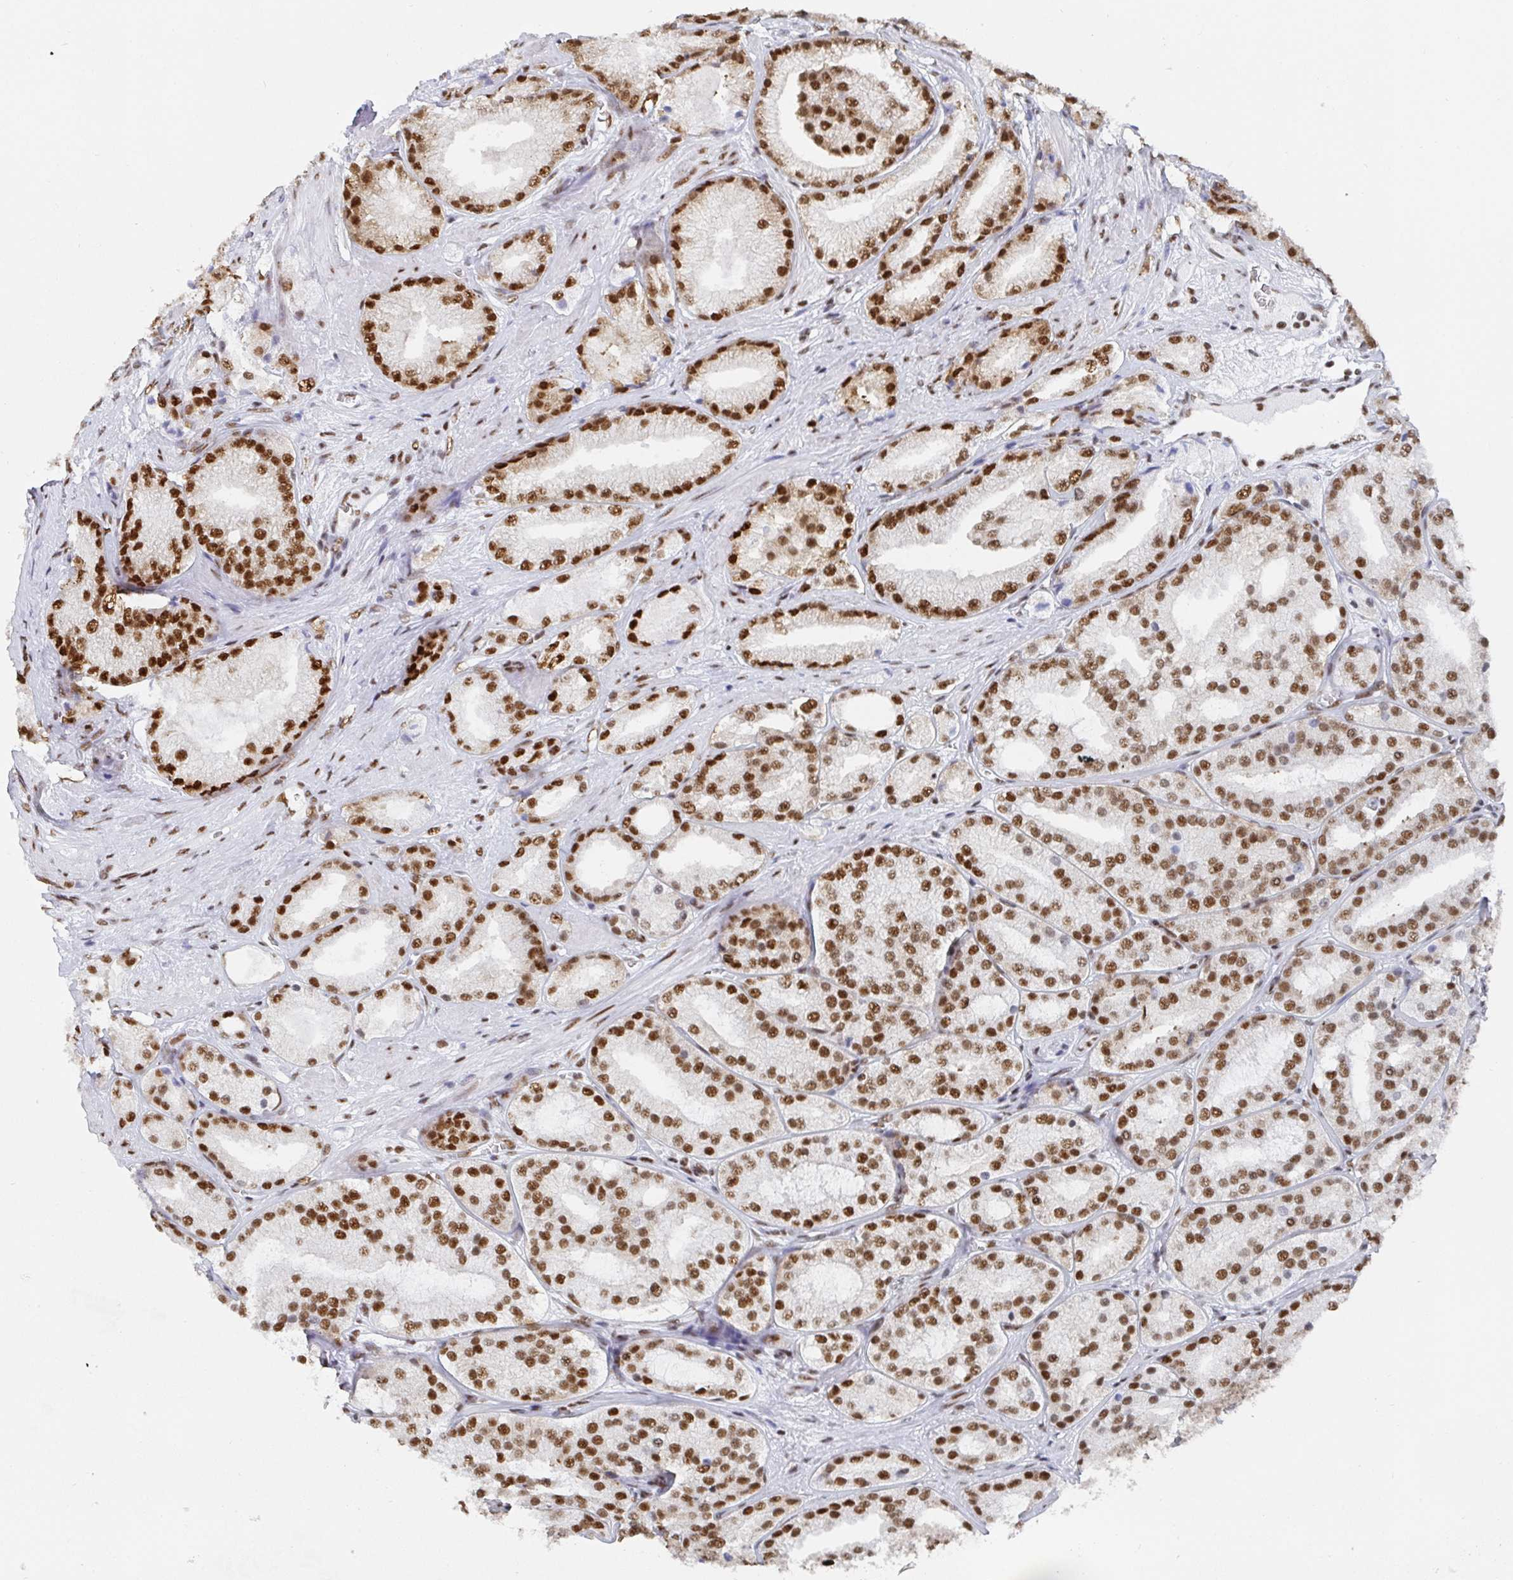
{"staining": {"intensity": "strong", "quantity": ">75%", "location": "nuclear"}, "tissue": "prostate cancer", "cell_type": "Tumor cells", "image_type": "cancer", "snomed": [{"axis": "morphology", "description": "Adenocarcinoma, High grade"}, {"axis": "topography", "description": "Prostate"}], "caption": "The immunohistochemical stain highlights strong nuclear staining in tumor cells of prostate cancer (adenocarcinoma (high-grade)) tissue. The protein is shown in brown color, while the nuclei are stained blue.", "gene": "EWSR1", "patient": {"sex": "male", "age": 68}}